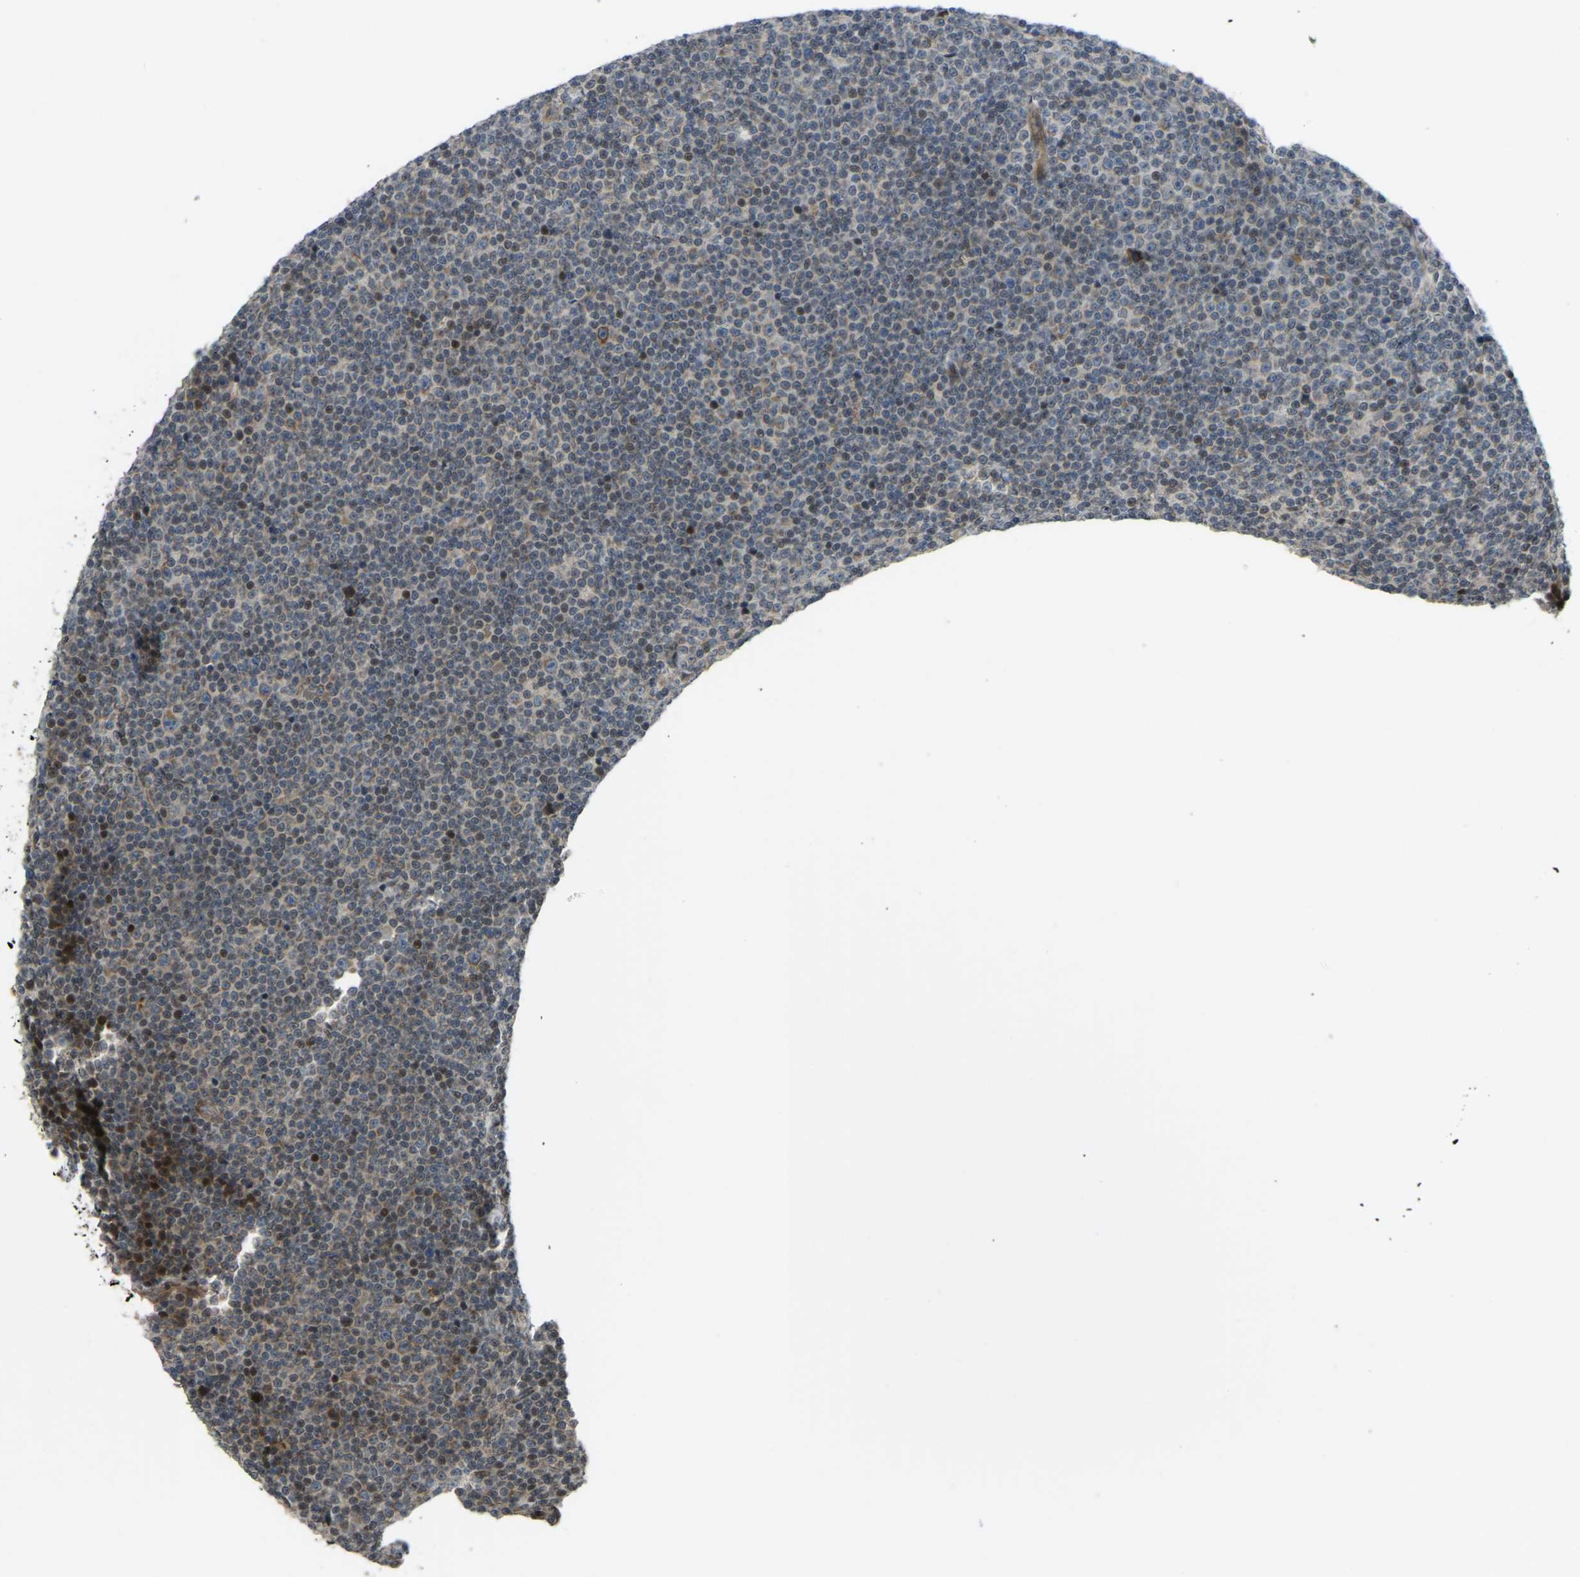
{"staining": {"intensity": "moderate", "quantity": "25%-75%", "location": "cytoplasmic/membranous,nuclear"}, "tissue": "lymphoma", "cell_type": "Tumor cells", "image_type": "cancer", "snomed": [{"axis": "morphology", "description": "Malignant lymphoma, non-Hodgkin's type, Low grade"}, {"axis": "topography", "description": "Lymph node"}], "caption": "Immunohistochemistry (IHC) (DAB) staining of low-grade malignant lymphoma, non-Hodgkin's type exhibits moderate cytoplasmic/membranous and nuclear protein expression in approximately 25%-75% of tumor cells.", "gene": "C21orf91", "patient": {"sex": "female", "age": 67}}